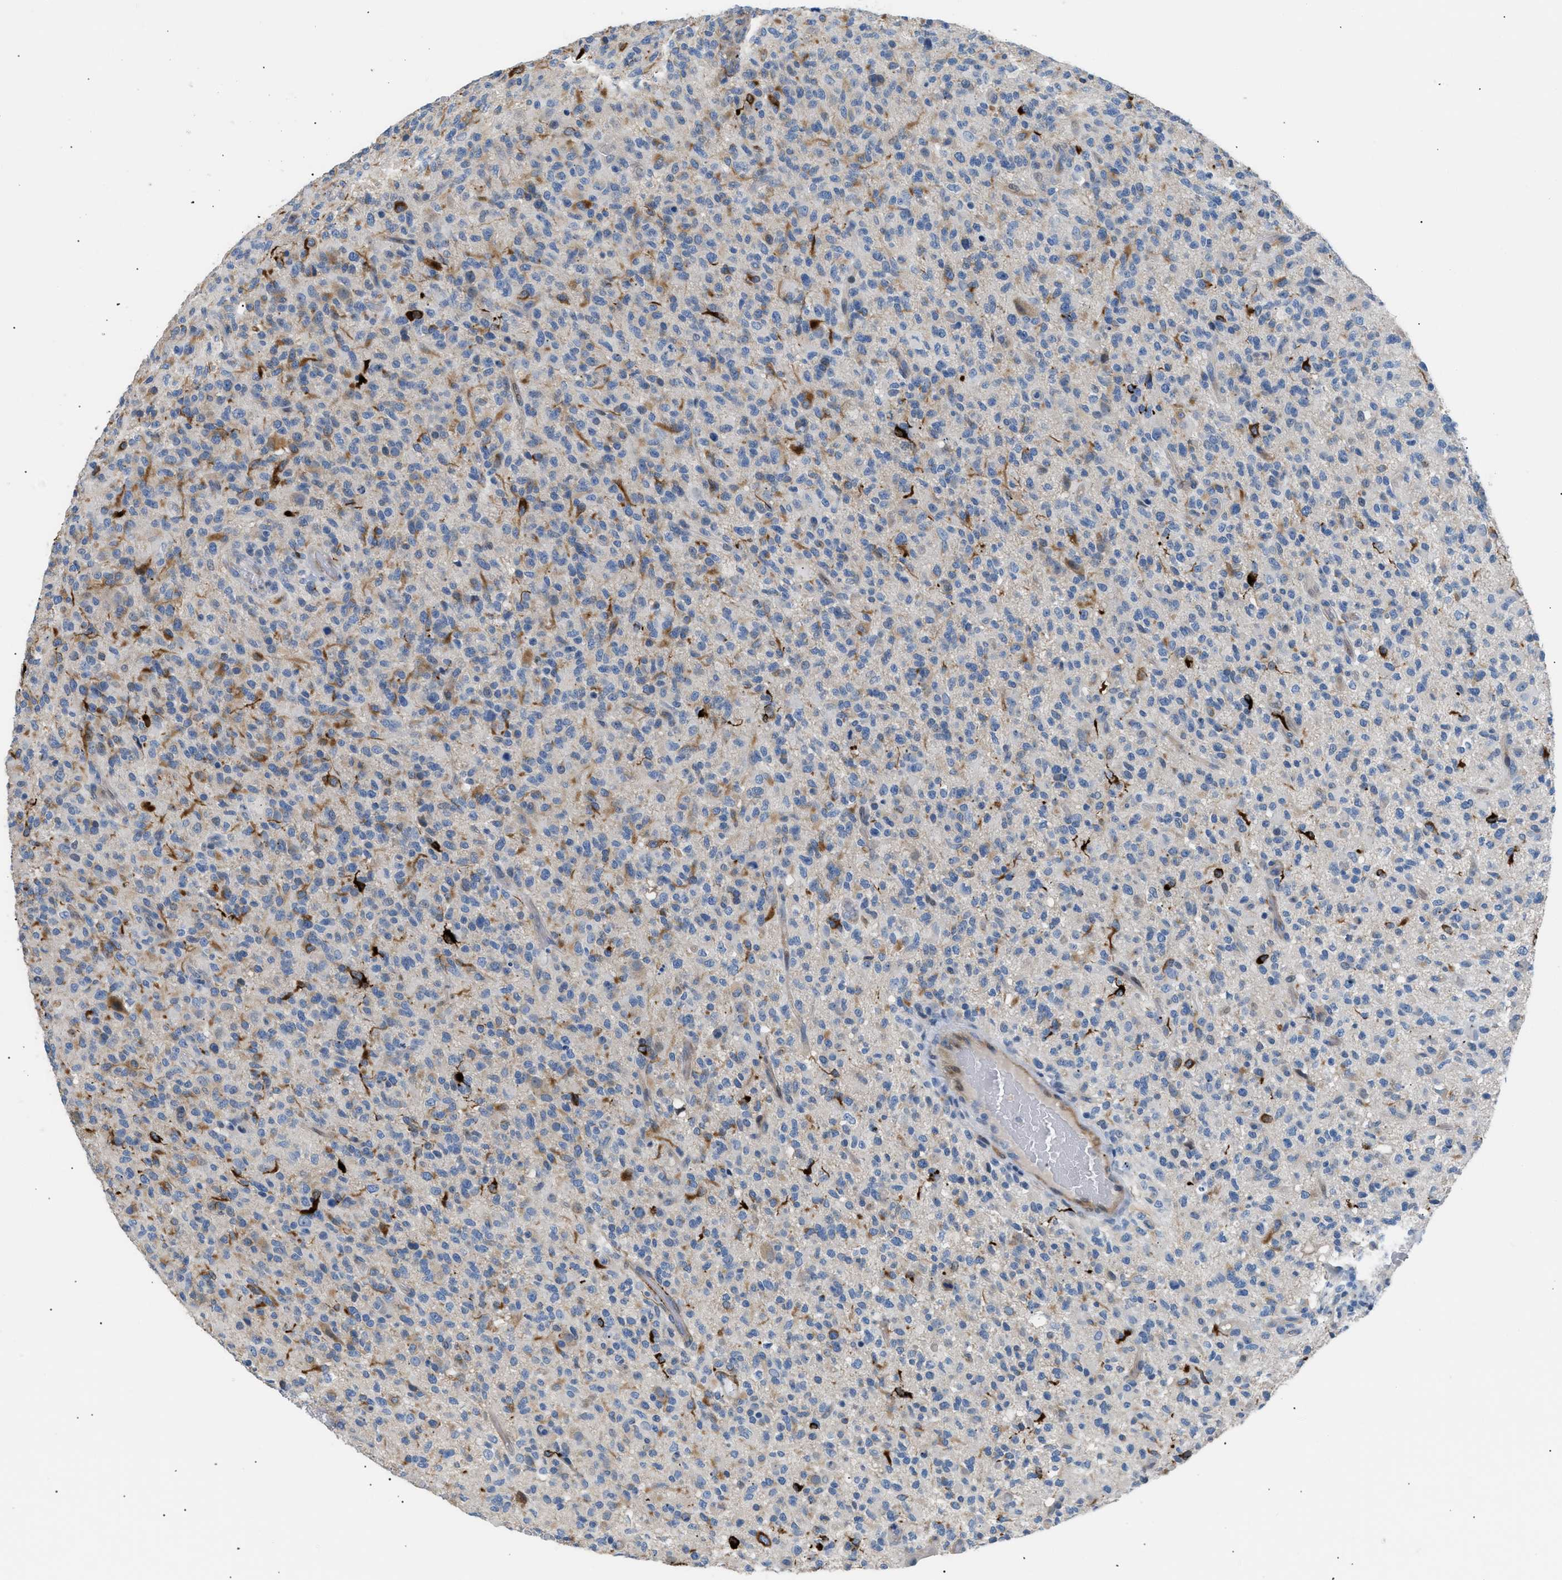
{"staining": {"intensity": "weak", "quantity": "<25%", "location": "cytoplasmic/membranous"}, "tissue": "glioma", "cell_type": "Tumor cells", "image_type": "cancer", "snomed": [{"axis": "morphology", "description": "Glioma, malignant, High grade"}, {"axis": "topography", "description": "Brain"}], "caption": "High magnification brightfield microscopy of glioma stained with DAB (3,3'-diaminobenzidine) (brown) and counterstained with hematoxylin (blue): tumor cells show no significant positivity.", "gene": "ICA1", "patient": {"sex": "male", "age": 71}}